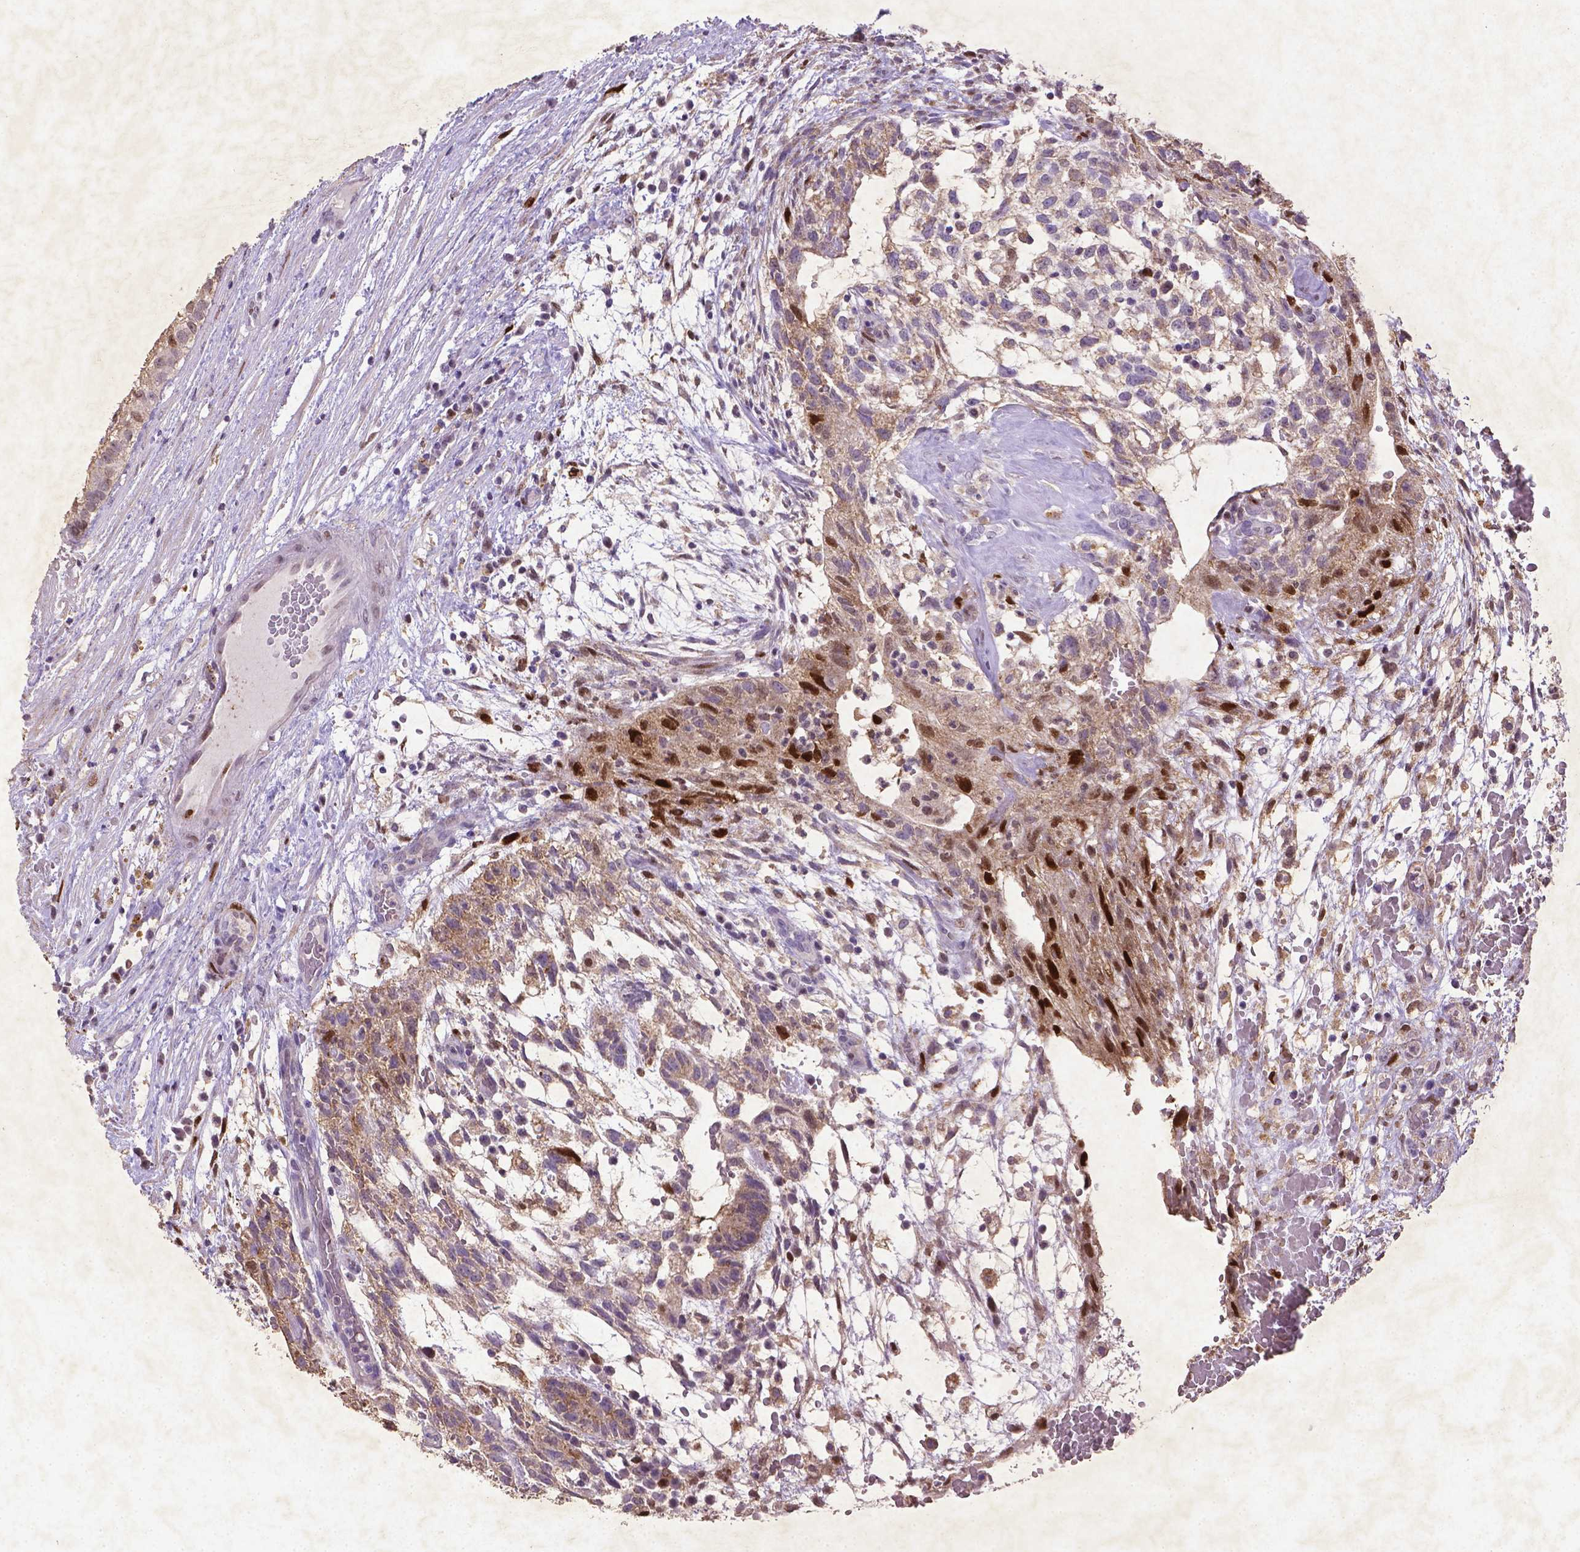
{"staining": {"intensity": "moderate", "quantity": "25%-75%", "location": "cytoplasmic/membranous,nuclear"}, "tissue": "testis cancer", "cell_type": "Tumor cells", "image_type": "cancer", "snomed": [{"axis": "morphology", "description": "Normal tissue, NOS"}, {"axis": "morphology", "description": "Carcinoma, Embryonal, NOS"}, {"axis": "topography", "description": "Testis"}], "caption": "Immunohistochemistry staining of embryonal carcinoma (testis), which exhibits medium levels of moderate cytoplasmic/membranous and nuclear staining in about 25%-75% of tumor cells indicating moderate cytoplasmic/membranous and nuclear protein staining. The staining was performed using DAB (3,3'-diaminobenzidine) (brown) for protein detection and nuclei were counterstained in hematoxylin (blue).", "gene": "CDKN1A", "patient": {"sex": "male", "age": 32}}